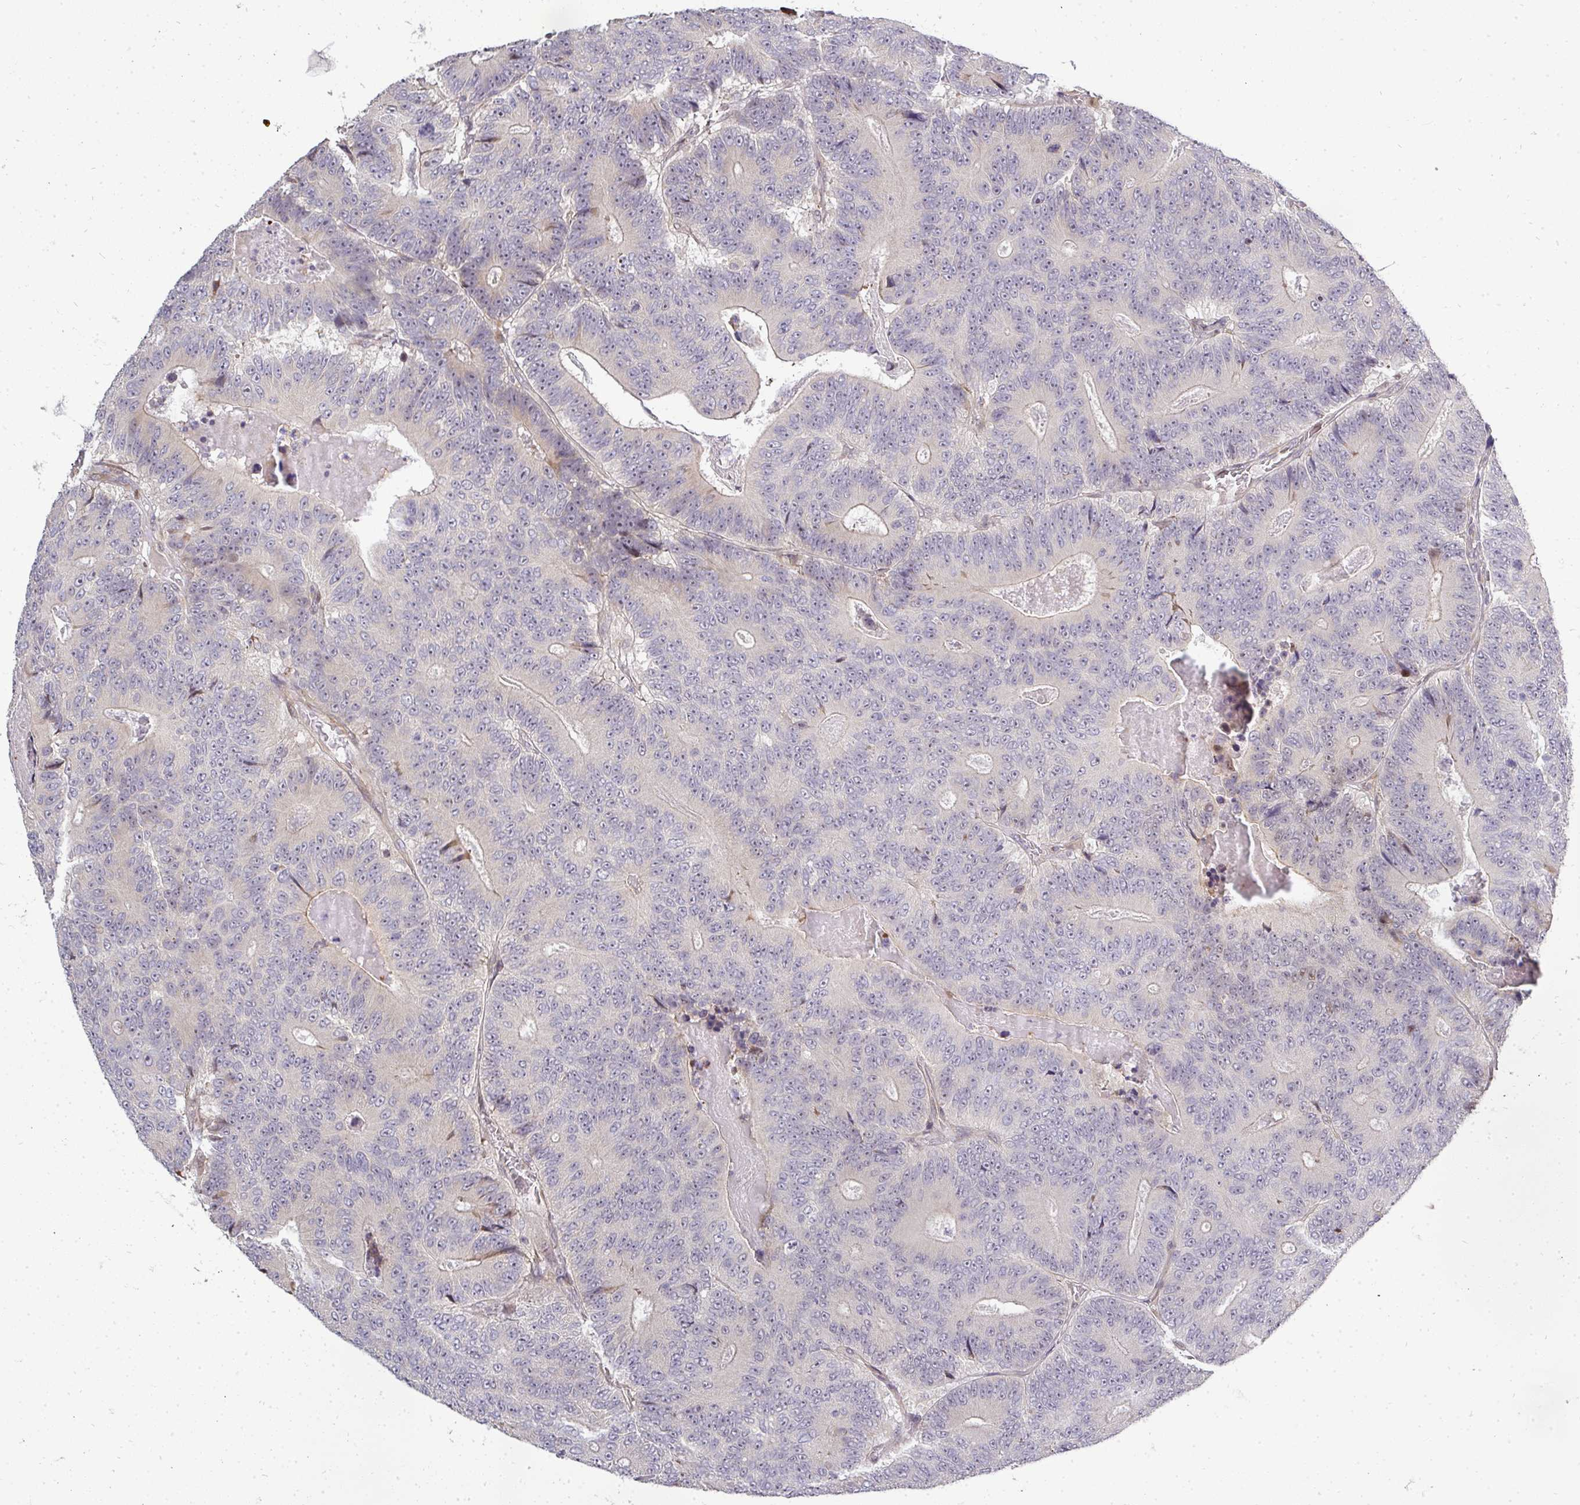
{"staining": {"intensity": "negative", "quantity": "none", "location": "none"}, "tissue": "colorectal cancer", "cell_type": "Tumor cells", "image_type": "cancer", "snomed": [{"axis": "morphology", "description": "Adenocarcinoma, NOS"}, {"axis": "topography", "description": "Colon"}], "caption": "Immunohistochemical staining of colorectal cancer demonstrates no significant staining in tumor cells.", "gene": "PATZ1", "patient": {"sex": "male", "age": 83}}